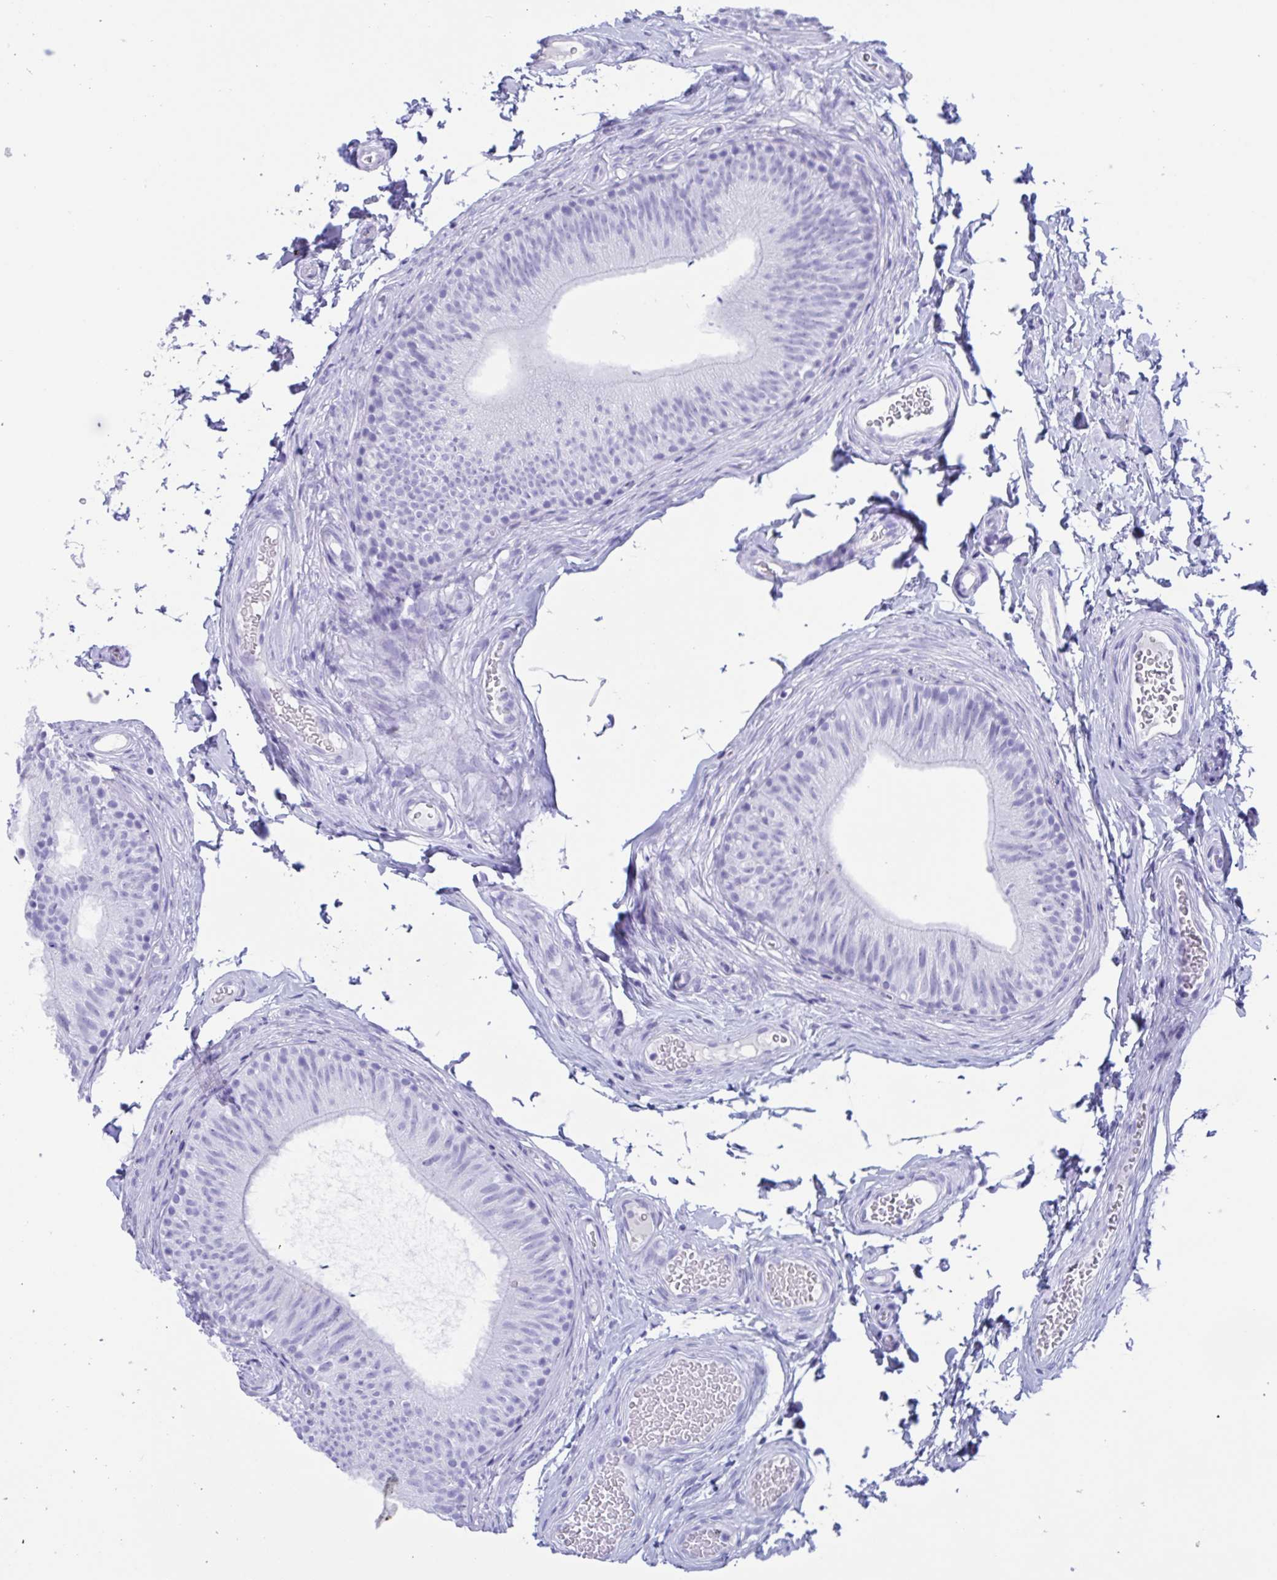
{"staining": {"intensity": "negative", "quantity": "none", "location": "none"}, "tissue": "epididymis", "cell_type": "Glandular cells", "image_type": "normal", "snomed": [{"axis": "morphology", "description": "Normal tissue, NOS"}, {"axis": "topography", "description": "Epididymis, spermatic cord, NOS"}, {"axis": "topography", "description": "Epididymis"}, {"axis": "topography", "description": "Peripheral nerve tissue"}], "caption": "The micrograph shows no staining of glandular cells in normal epididymis. The staining is performed using DAB (3,3'-diaminobenzidine) brown chromogen with nuclei counter-stained in using hematoxylin.", "gene": "ZNF850", "patient": {"sex": "male", "age": 29}}